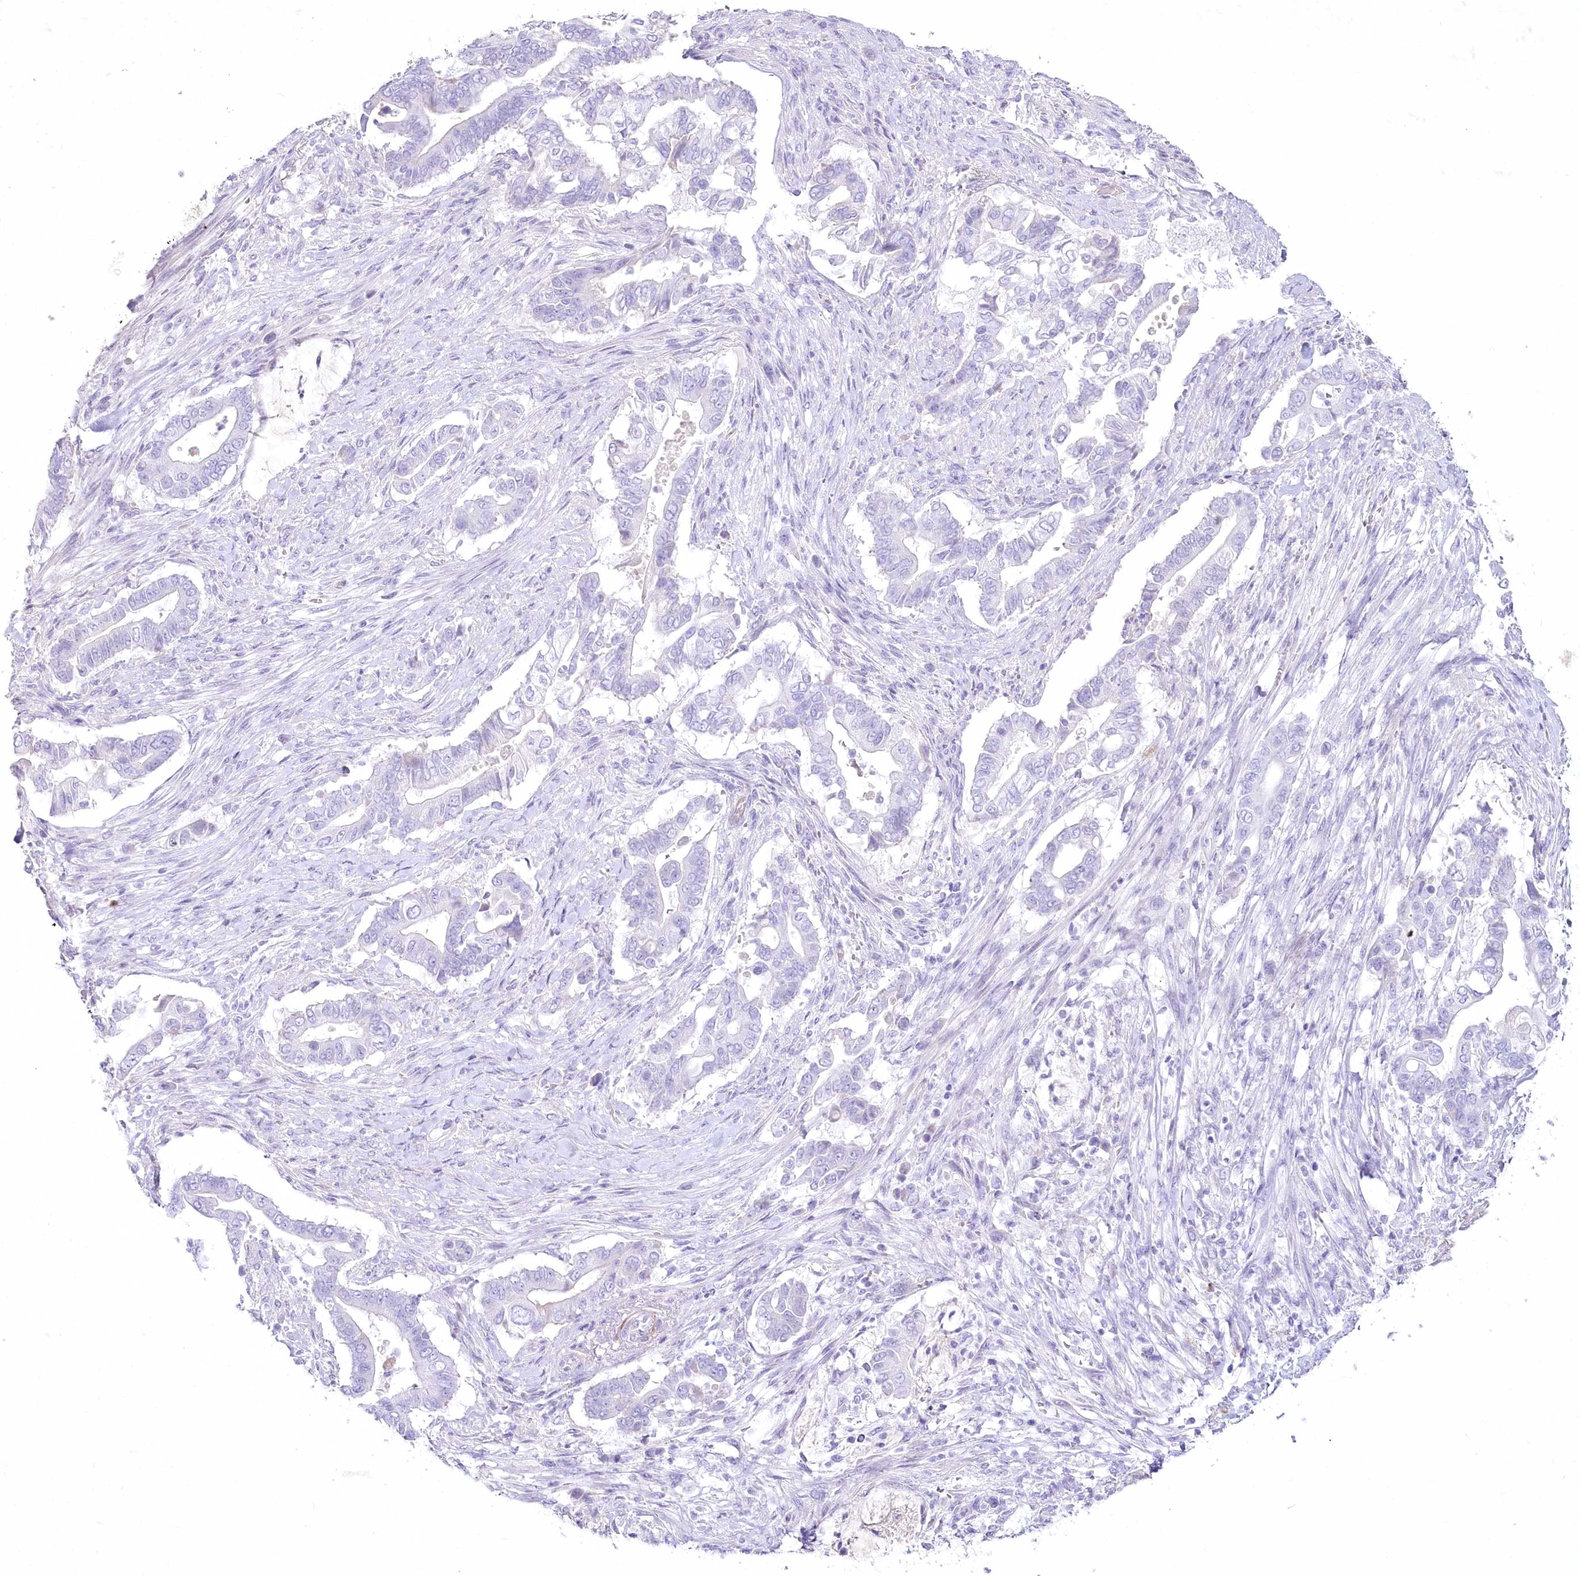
{"staining": {"intensity": "negative", "quantity": "none", "location": "none"}, "tissue": "pancreatic cancer", "cell_type": "Tumor cells", "image_type": "cancer", "snomed": [{"axis": "morphology", "description": "Adenocarcinoma, NOS"}, {"axis": "topography", "description": "Pancreas"}], "caption": "This image is of pancreatic cancer stained with IHC to label a protein in brown with the nuclei are counter-stained blue. There is no expression in tumor cells.", "gene": "MYOZ1", "patient": {"sex": "male", "age": 68}}